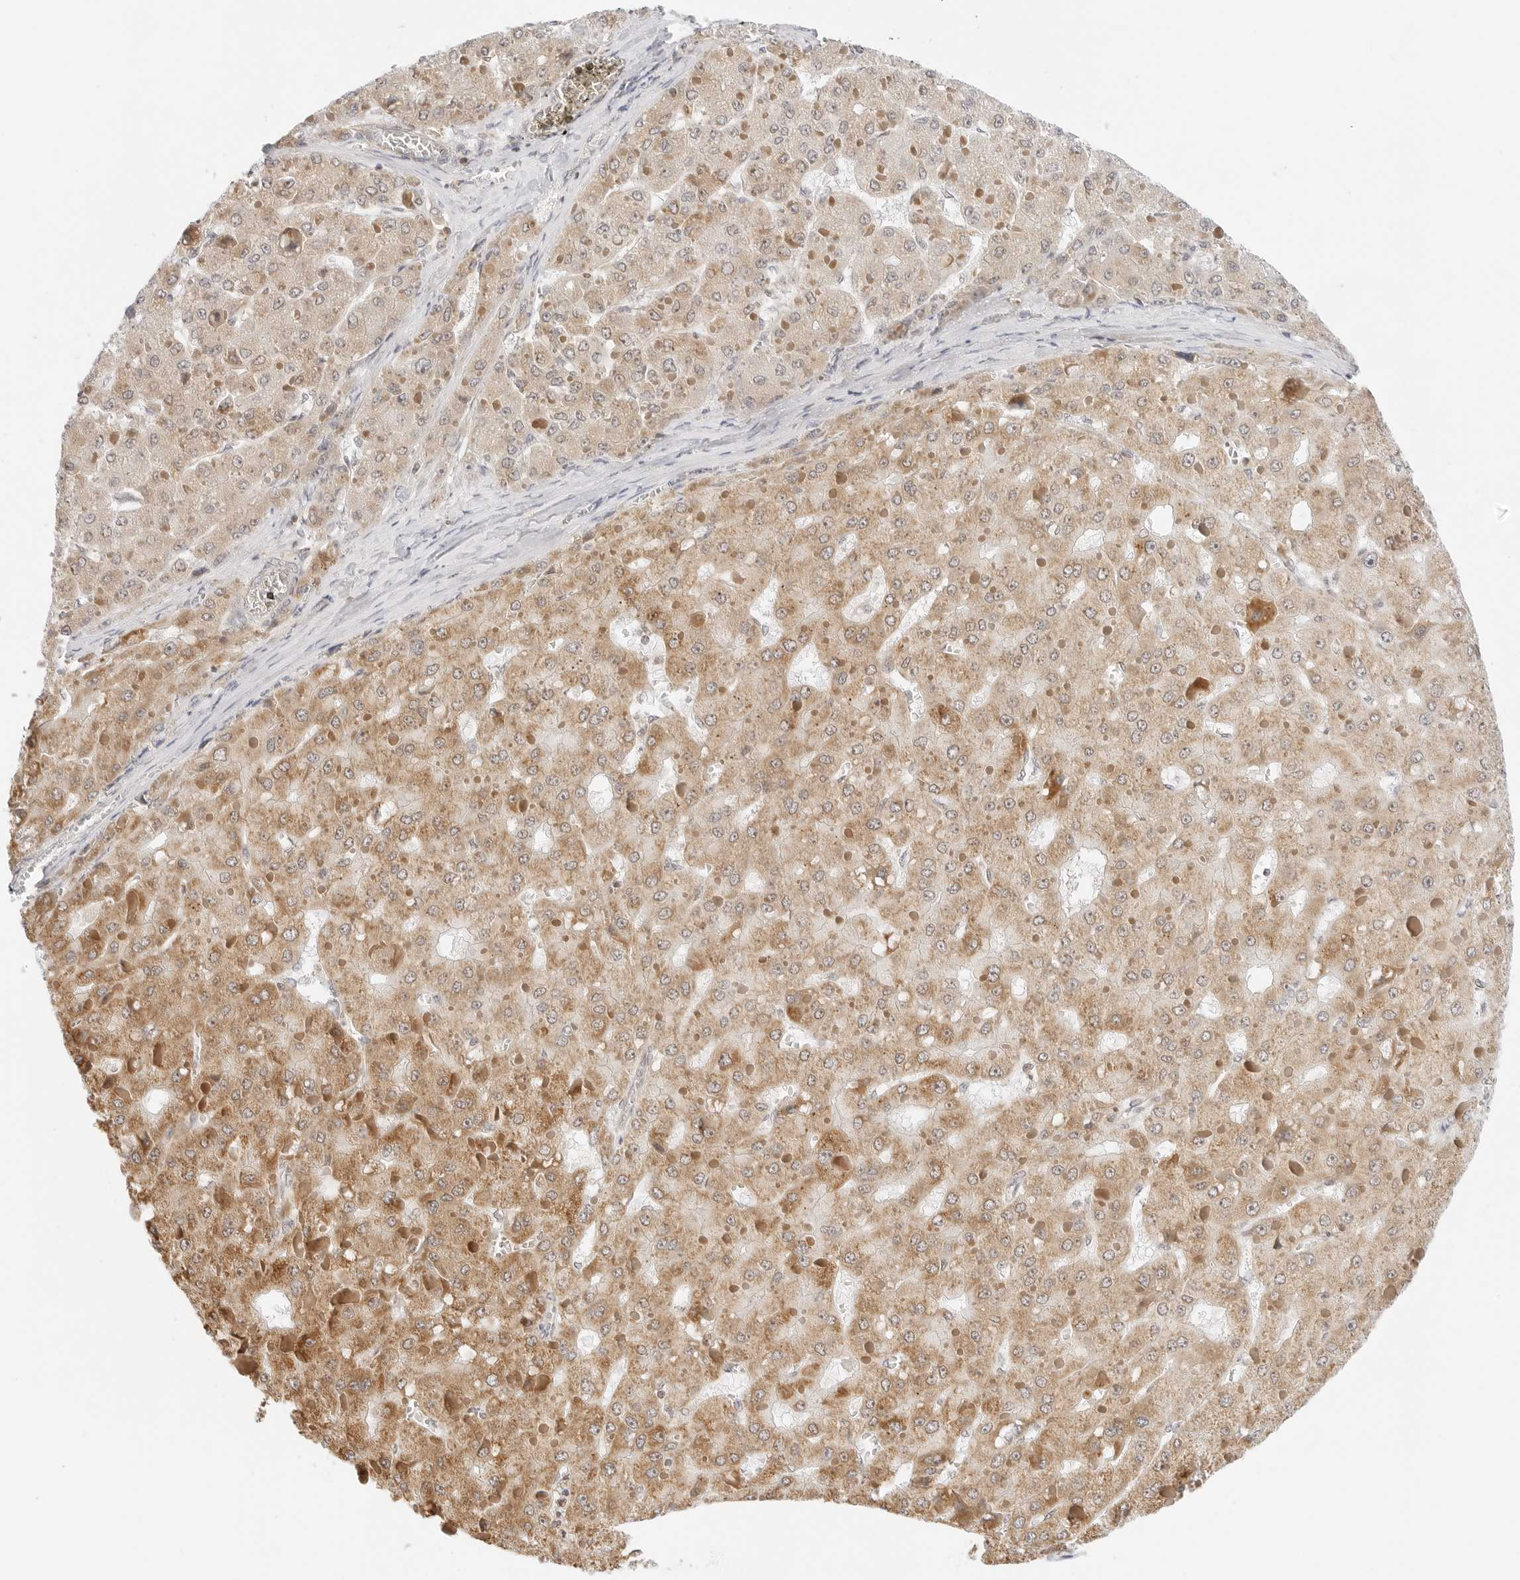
{"staining": {"intensity": "moderate", "quantity": ">75%", "location": "cytoplasmic/membranous,nuclear"}, "tissue": "liver cancer", "cell_type": "Tumor cells", "image_type": "cancer", "snomed": [{"axis": "morphology", "description": "Carcinoma, Hepatocellular, NOS"}, {"axis": "topography", "description": "Liver"}], "caption": "IHC micrograph of neoplastic tissue: human liver cancer (hepatocellular carcinoma) stained using immunohistochemistry reveals medium levels of moderate protein expression localized specifically in the cytoplasmic/membranous and nuclear of tumor cells, appearing as a cytoplasmic/membranous and nuclear brown color.", "gene": "GORAB", "patient": {"sex": "female", "age": 73}}